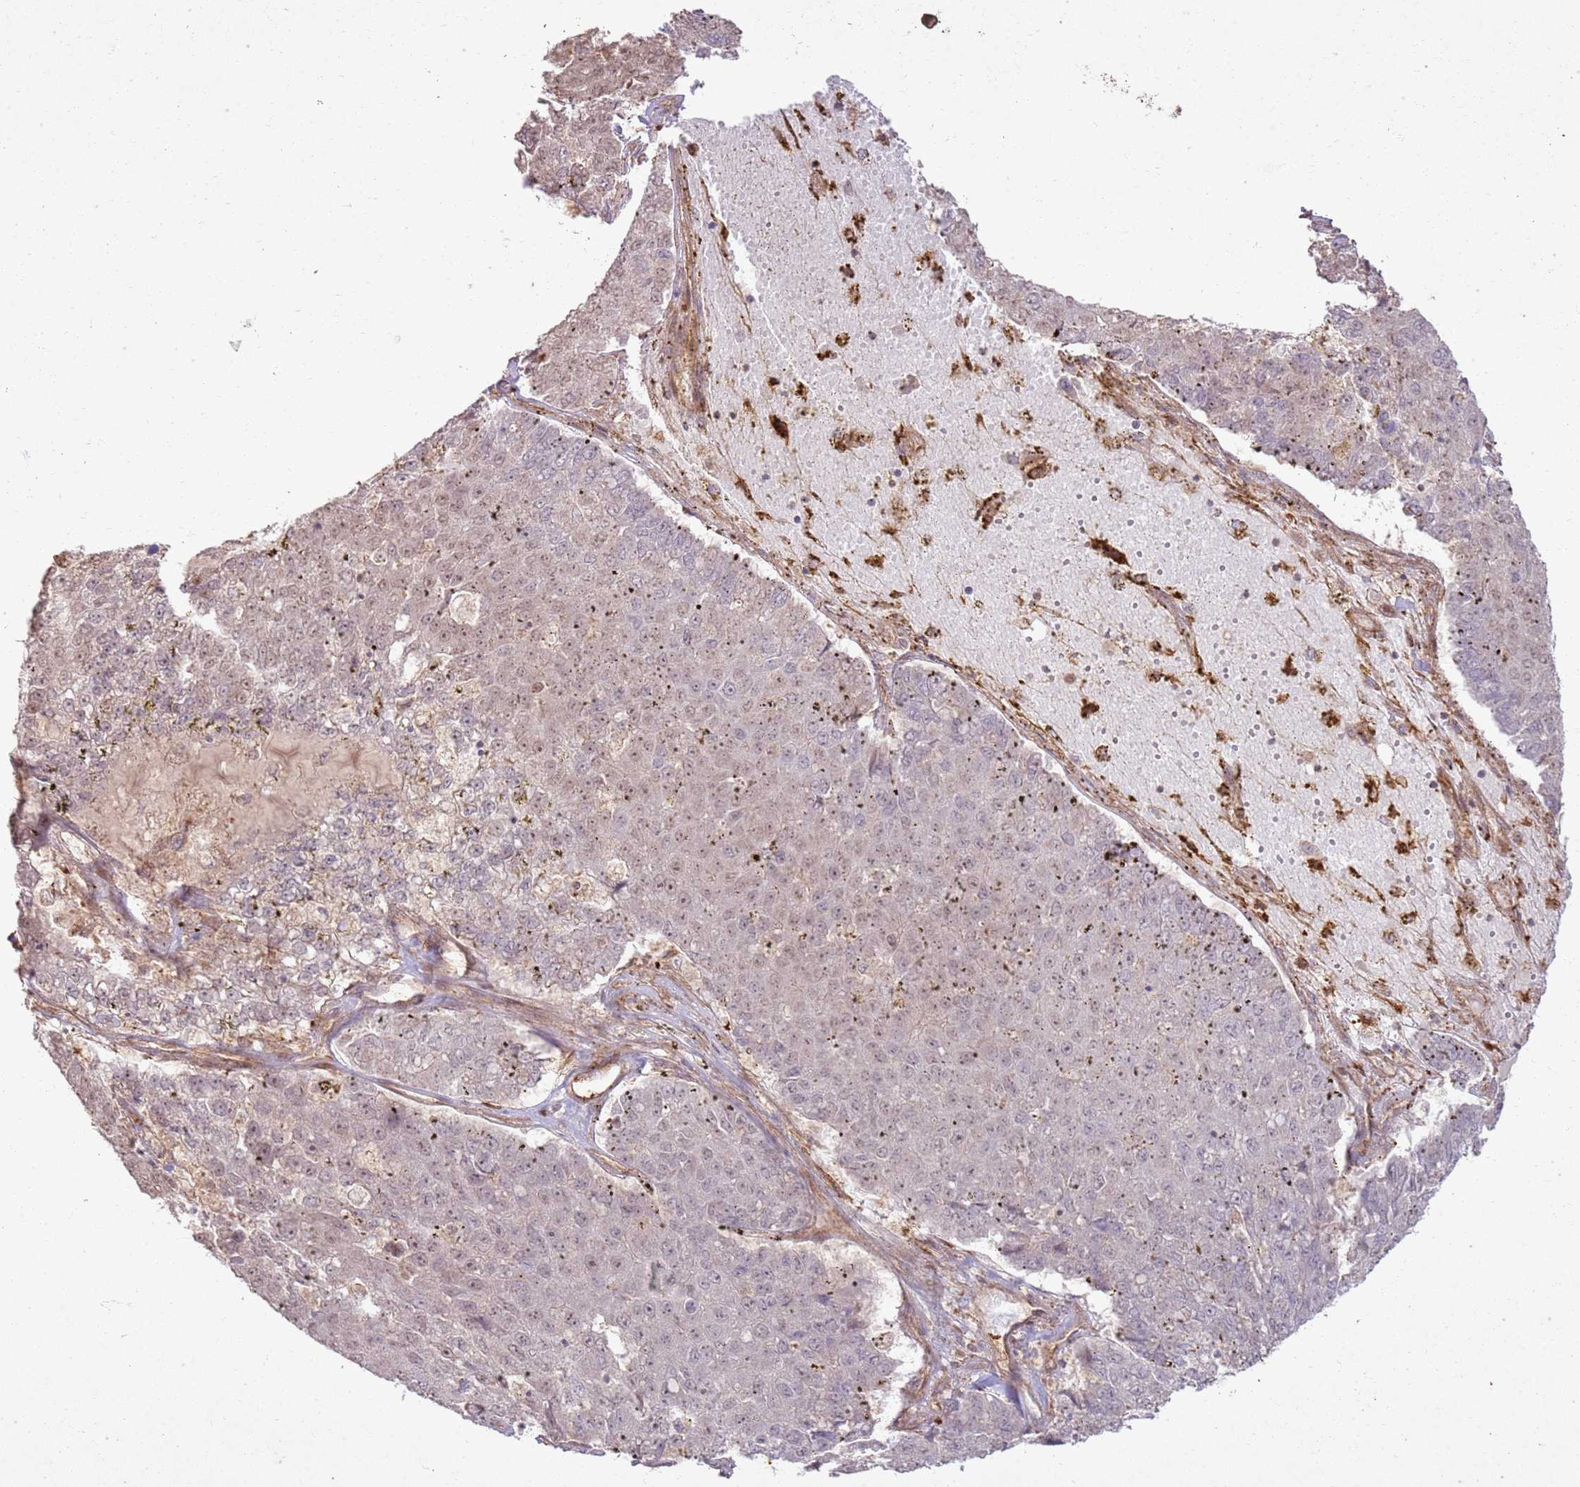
{"staining": {"intensity": "moderate", "quantity": "25%-75%", "location": "nuclear"}, "tissue": "pancreatic cancer", "cell_type": "Tumor cells", "image_type": "cancer", "snomed": [{"axis": "morphology", "description": "Adenocarcinoma, NOS"}, {"axis": "topography", "description": "Pancreas"}], "caption": "Pancreatic adenocarcinoma stained with a brown dye reveals moderate nuclear positive positivity in about 25%-75% of tumor cells.", "gene": "ZNF623", "patient": {"sex": "male", "age": 50}}